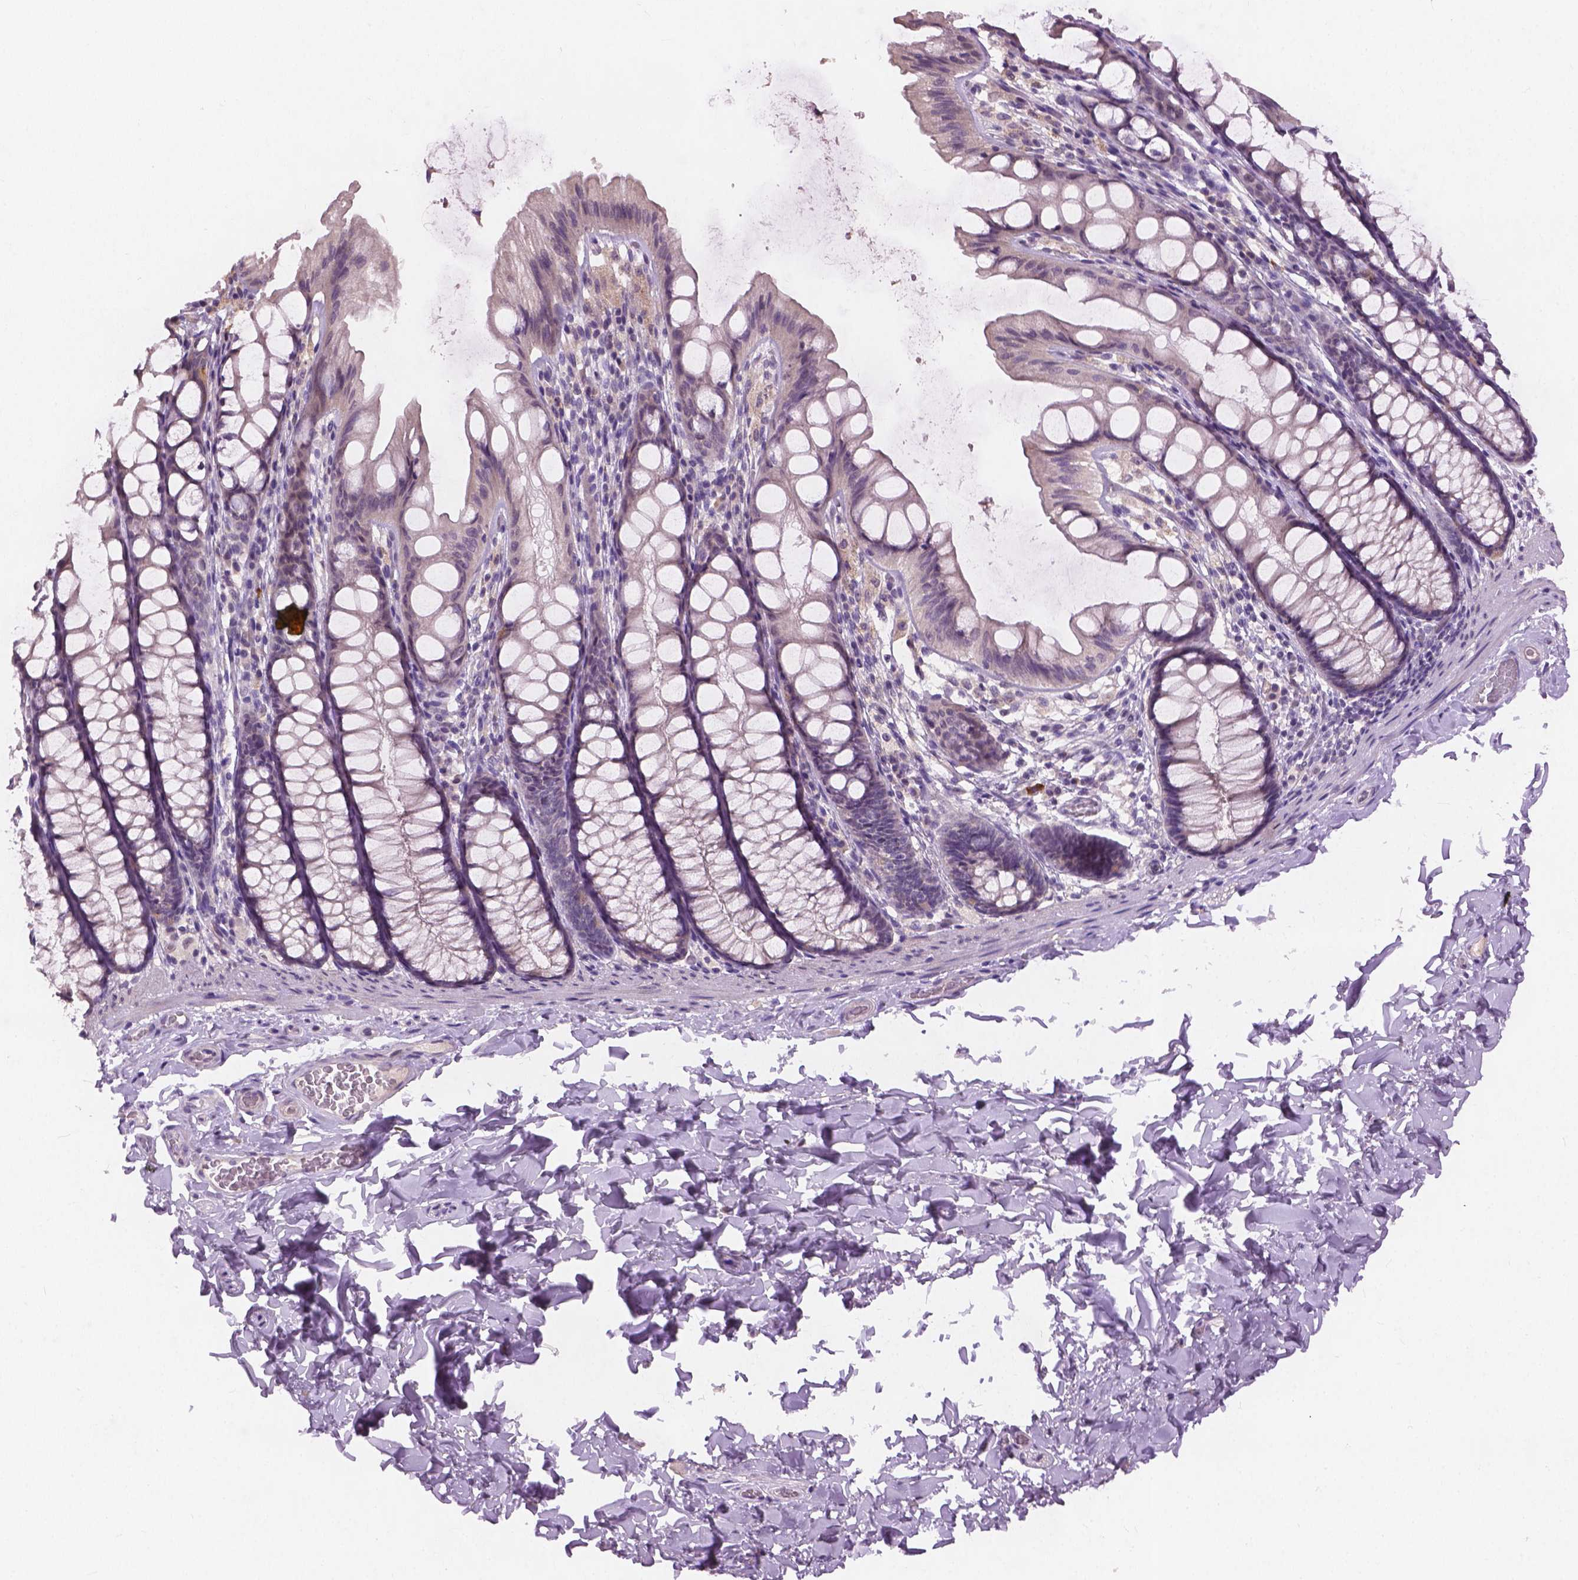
{"staining": {"intensity": "negative", "quantity": "none", "location": "none"}, "tissue": "colon", "cell_type": "Endothelial cells", "image_type": "normal", "snomed": [{"axis": "morphology", "description": "Normal tissue, NOS"}, {"axis": "topography", "description": "Colon"}], "caption": "Immunohistochemistry histopathology image of benign human colon stained for a protein (brown), which shows no positivity in endothelial cells.", "gene": "KRT17", "patient": {"sex": "male", "age": 47}}